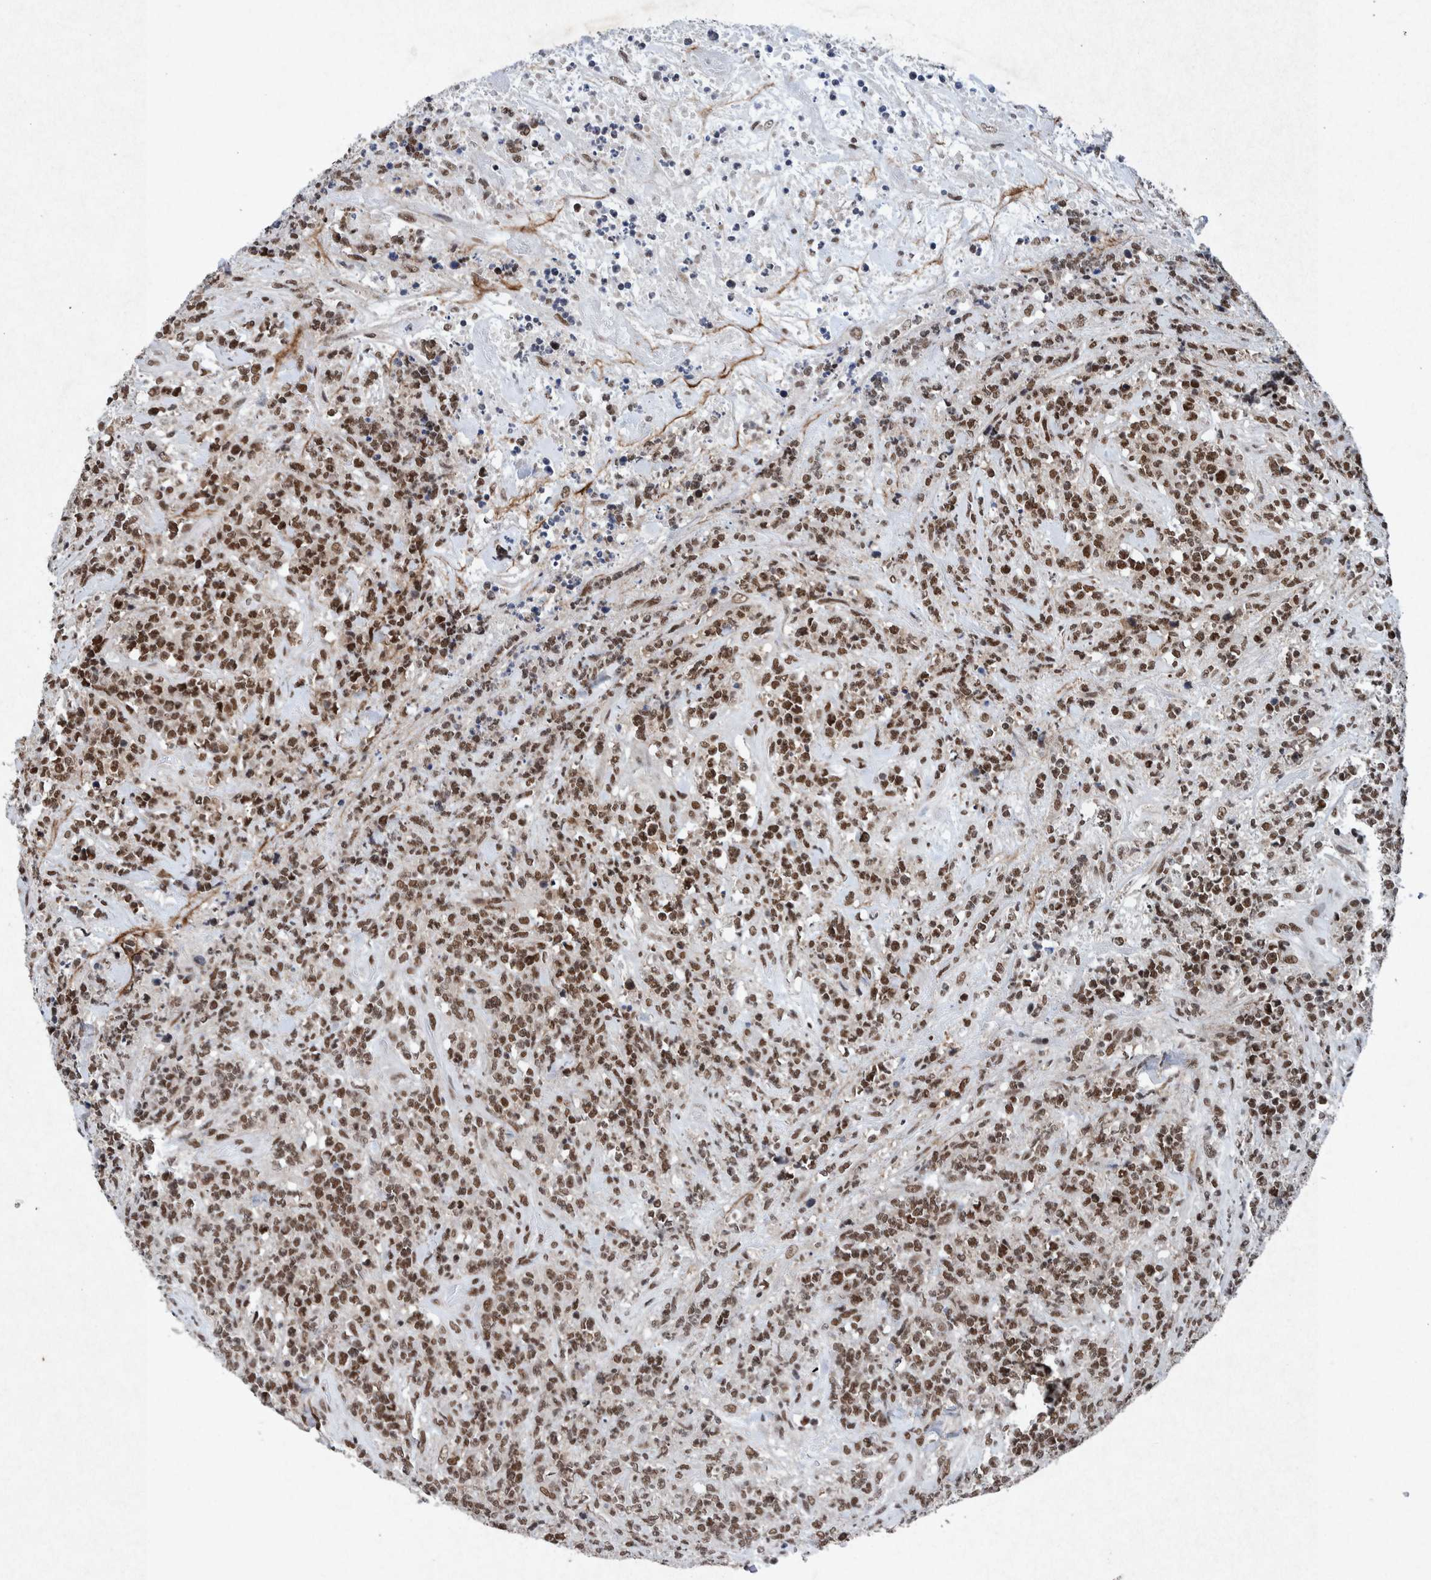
{"staining": {"intensity": "moderate", "quantity": ">75%", "location": "nuclear"}, "tissue": "lymphoma", "cell_type": "Tumor cells", "image_type": "cancer", "snomed": [{"axis": "morphology", "description": "Malignant lymphoma, non-Hodgkin's type, High grade"}, {"axis": "topography", "description": "Soft tissue"}], "caption": "This histopathology image shows malignant lymphoma, non-Hodgkin's type (high-grade) stained with IHC to label a protein in brown. The nuclear of tumor cells show moderate positivity for the protein. Nuclei are counter-stained blue.", "gene": "TAF10", "patient": {"sex": "male", "age": 18}}